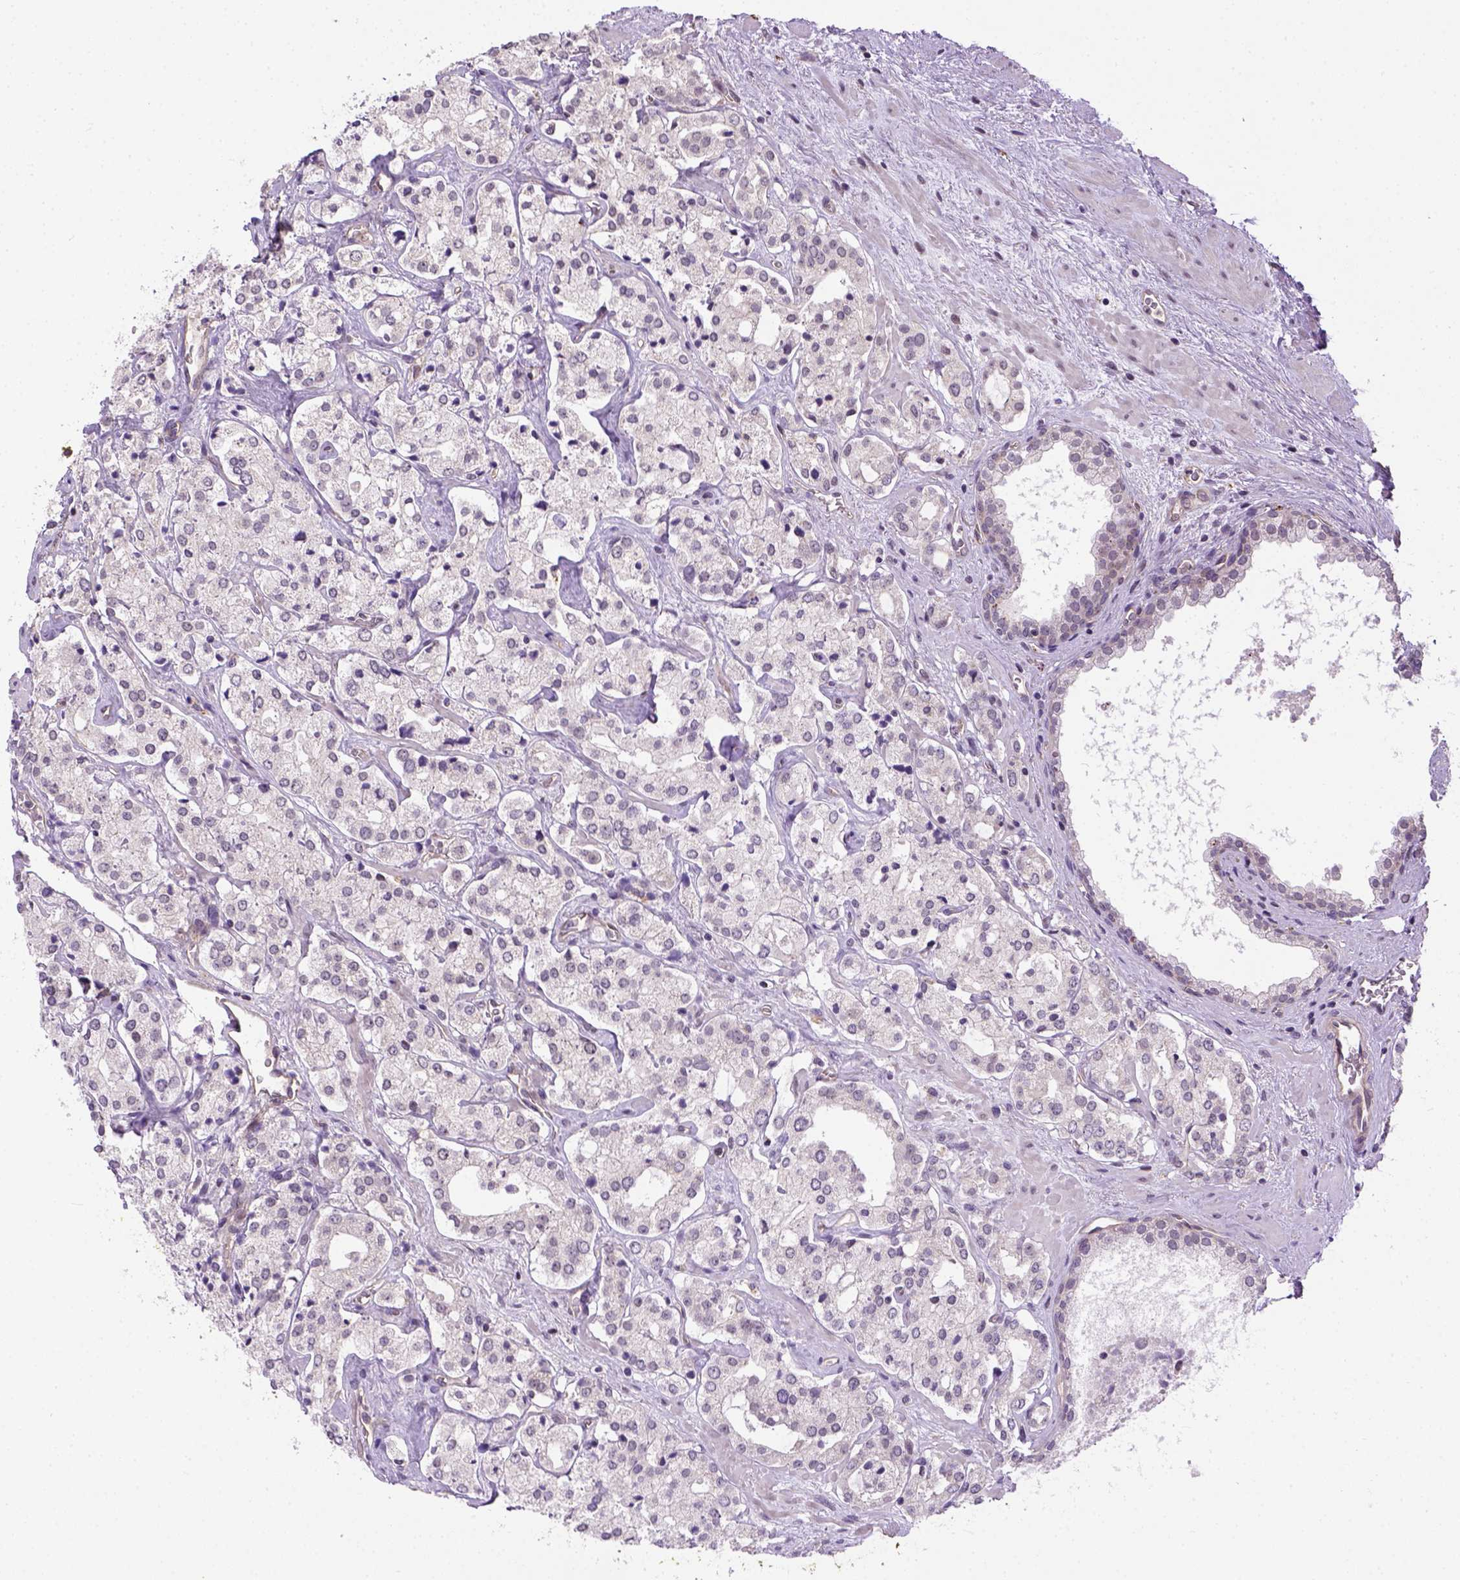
{"staining": {"intensity": "negative", "quantity": "none", "location": "none"}, "tissue": "prostate cancer", "cell_type": "Tumor cells", "image_type": "cancer", "snomed": [{"axis": "morphology", "description": "Adenocarcinoma, NOS"}, {"axis": "topography", "description": "Prostate"}], "caption": "Immunohistochemistry of human adenocarcinoma (prostate) exhibits no expression in tumor cells.", "gene": "KAZN", "patient": {"sex": "male", "age": 66}}